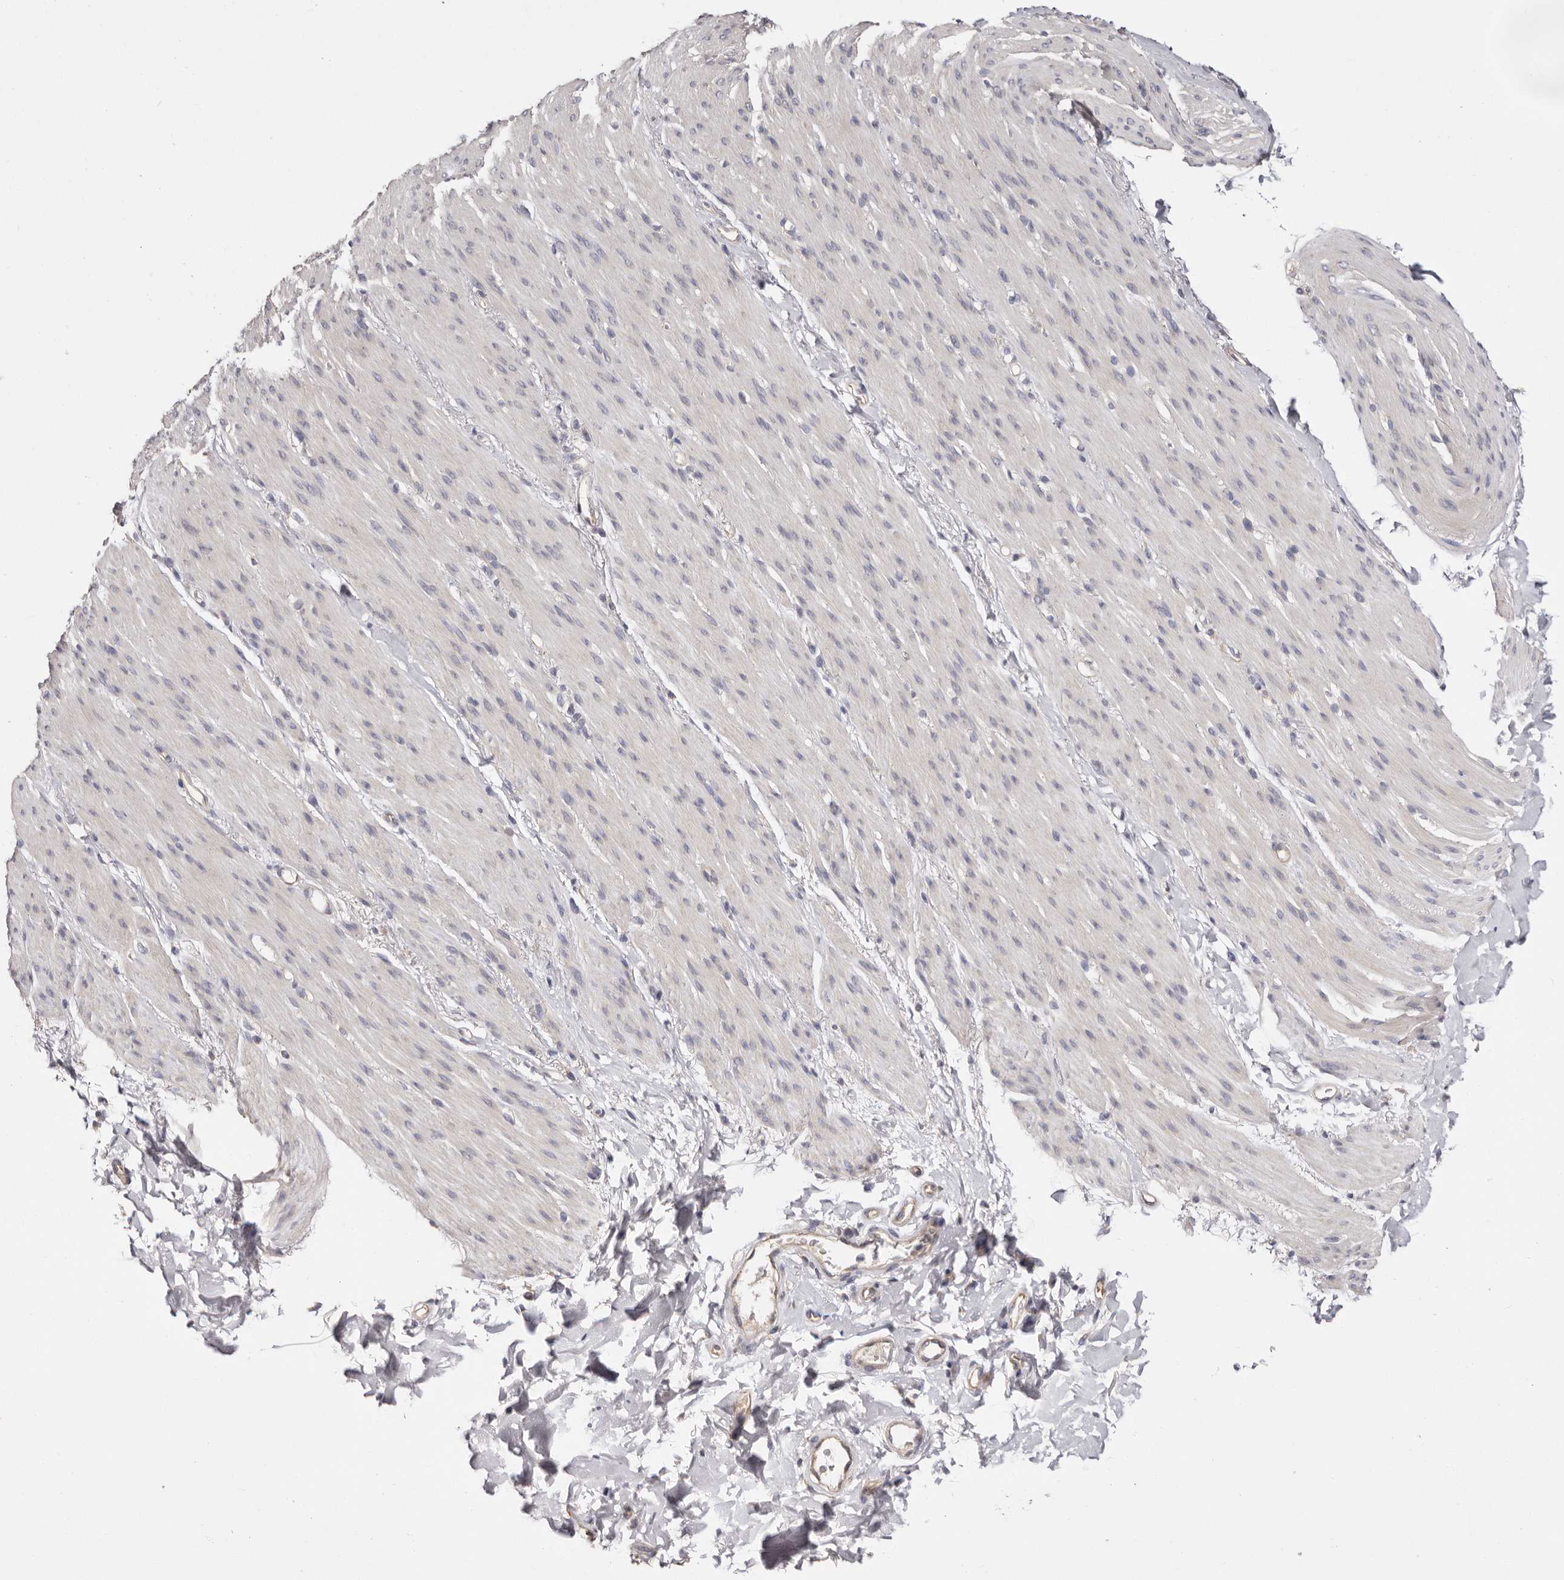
{"staining": {"intensity": "negative", "quantity": "none", "location": "none"}, "tissue": "smooth muscle", "cell_type": "Smooth muscle cells", "image_type": "normal", "snomed": [{"axis": "morphology", "description": "Normal tissue, NOS"}, {"axis": "topography", "description": "Colon"}, {"axis": "topography", "description": "Peripheral nerve tissue"}], "caption": "Normal smooth muscle was stained to show a protein in brown. There is no significant expression in smooth muscle cells. (Brightfield microscopy of DAB (3,3'-diaminobenzidine) IHC at high magnification).", "gene": "FAM167B", "patient": {"sex": "female", "age": 61}}